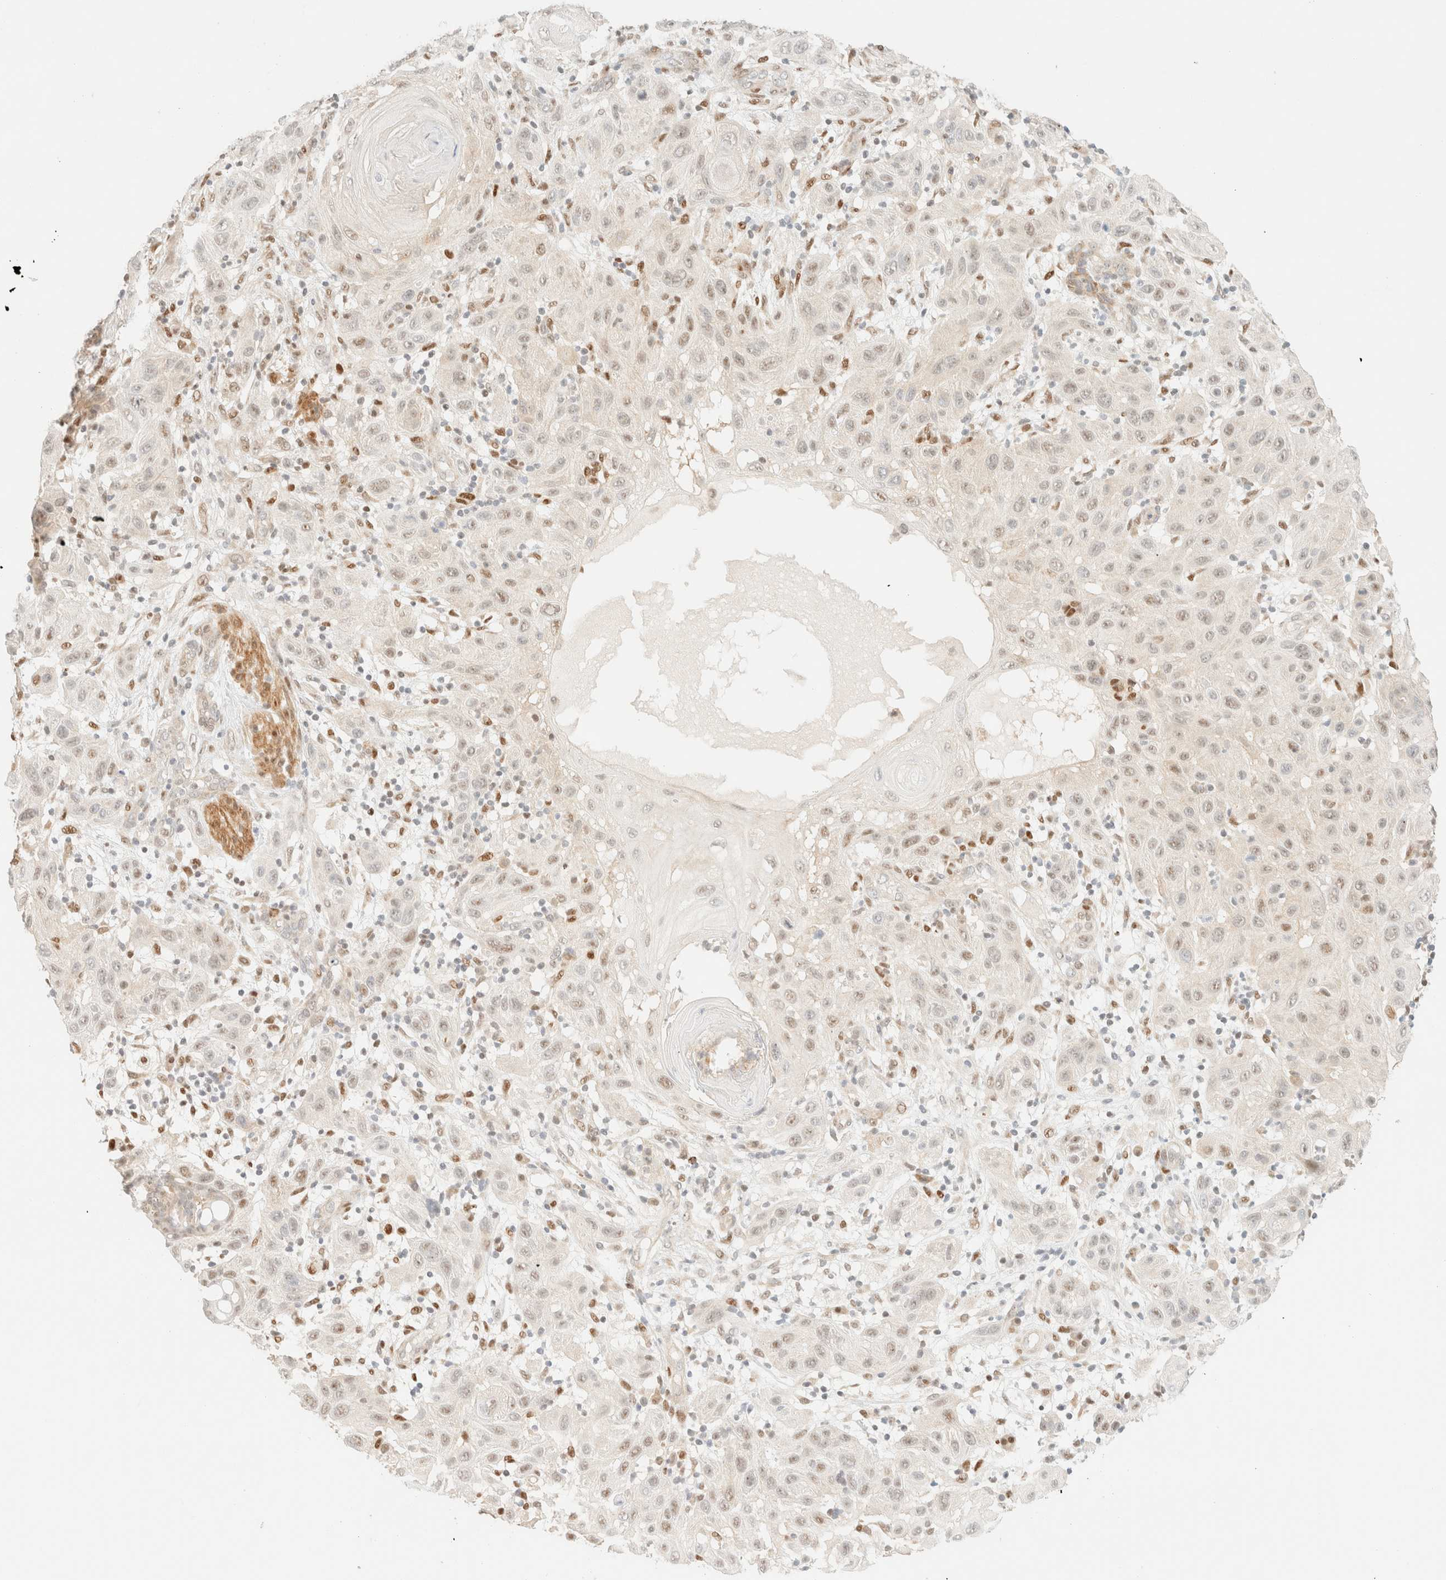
{"staining": {"intensity": "weak", "quantity": "<25%", "location": "nuclear"}, "tissue": "skin cancer", "cell_type": "Tumor cells", "image_type": "cancer", "snomed": [{"axis": "morphology", "description": "Normal tissue, NOS"}, {"axis": "morphology", "description": "Squamous cell carcinoma, NOS"}, {"axis": "topography", "description": "Skin"}], "caption": "The IHC photomicrograph has no significant expression in tumor cells of squamous cell carcinoma (skin) tissue.", "gene": "TSR1", "patient": {"sex": "female", "age": 96}}